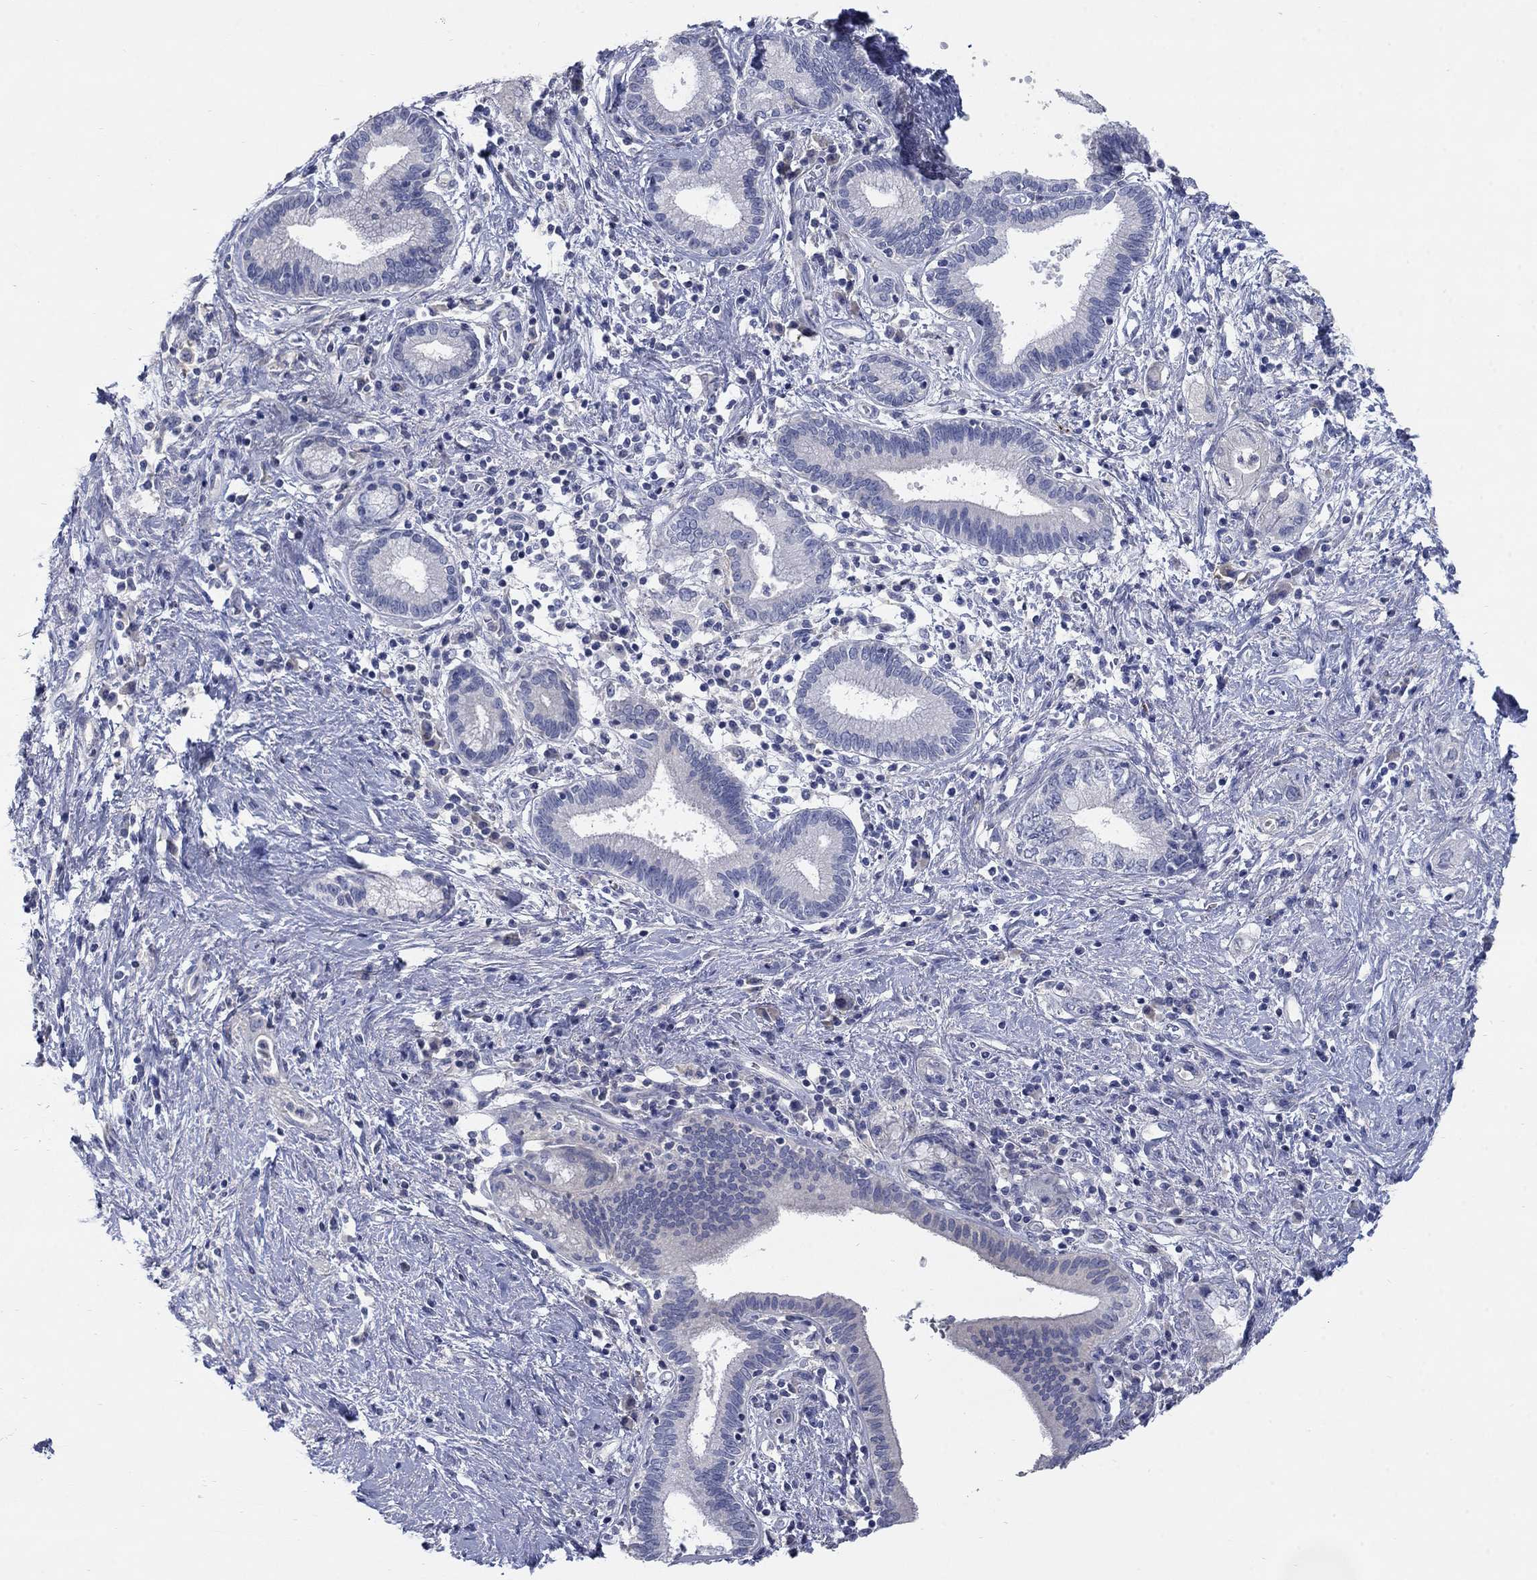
{"staining": {"intensity": "negative", "quantity": "none", "location": "none"}, "tissue": "pancreatic cancer", "cell_type": "Tumor cells", "image_type": "cancer", "snomed": [{"axis": "morphology", "description": "Adenocarcinoma, NOS"}, {"axis": "topography", "description": "Pancreas"}], "caption": "Pancreatic cancer was stained to show a protein in brown. There is no significant expression in tumor cells.", "gene": "TMEM249", "patient": {"sex": "female", "age": 73}}